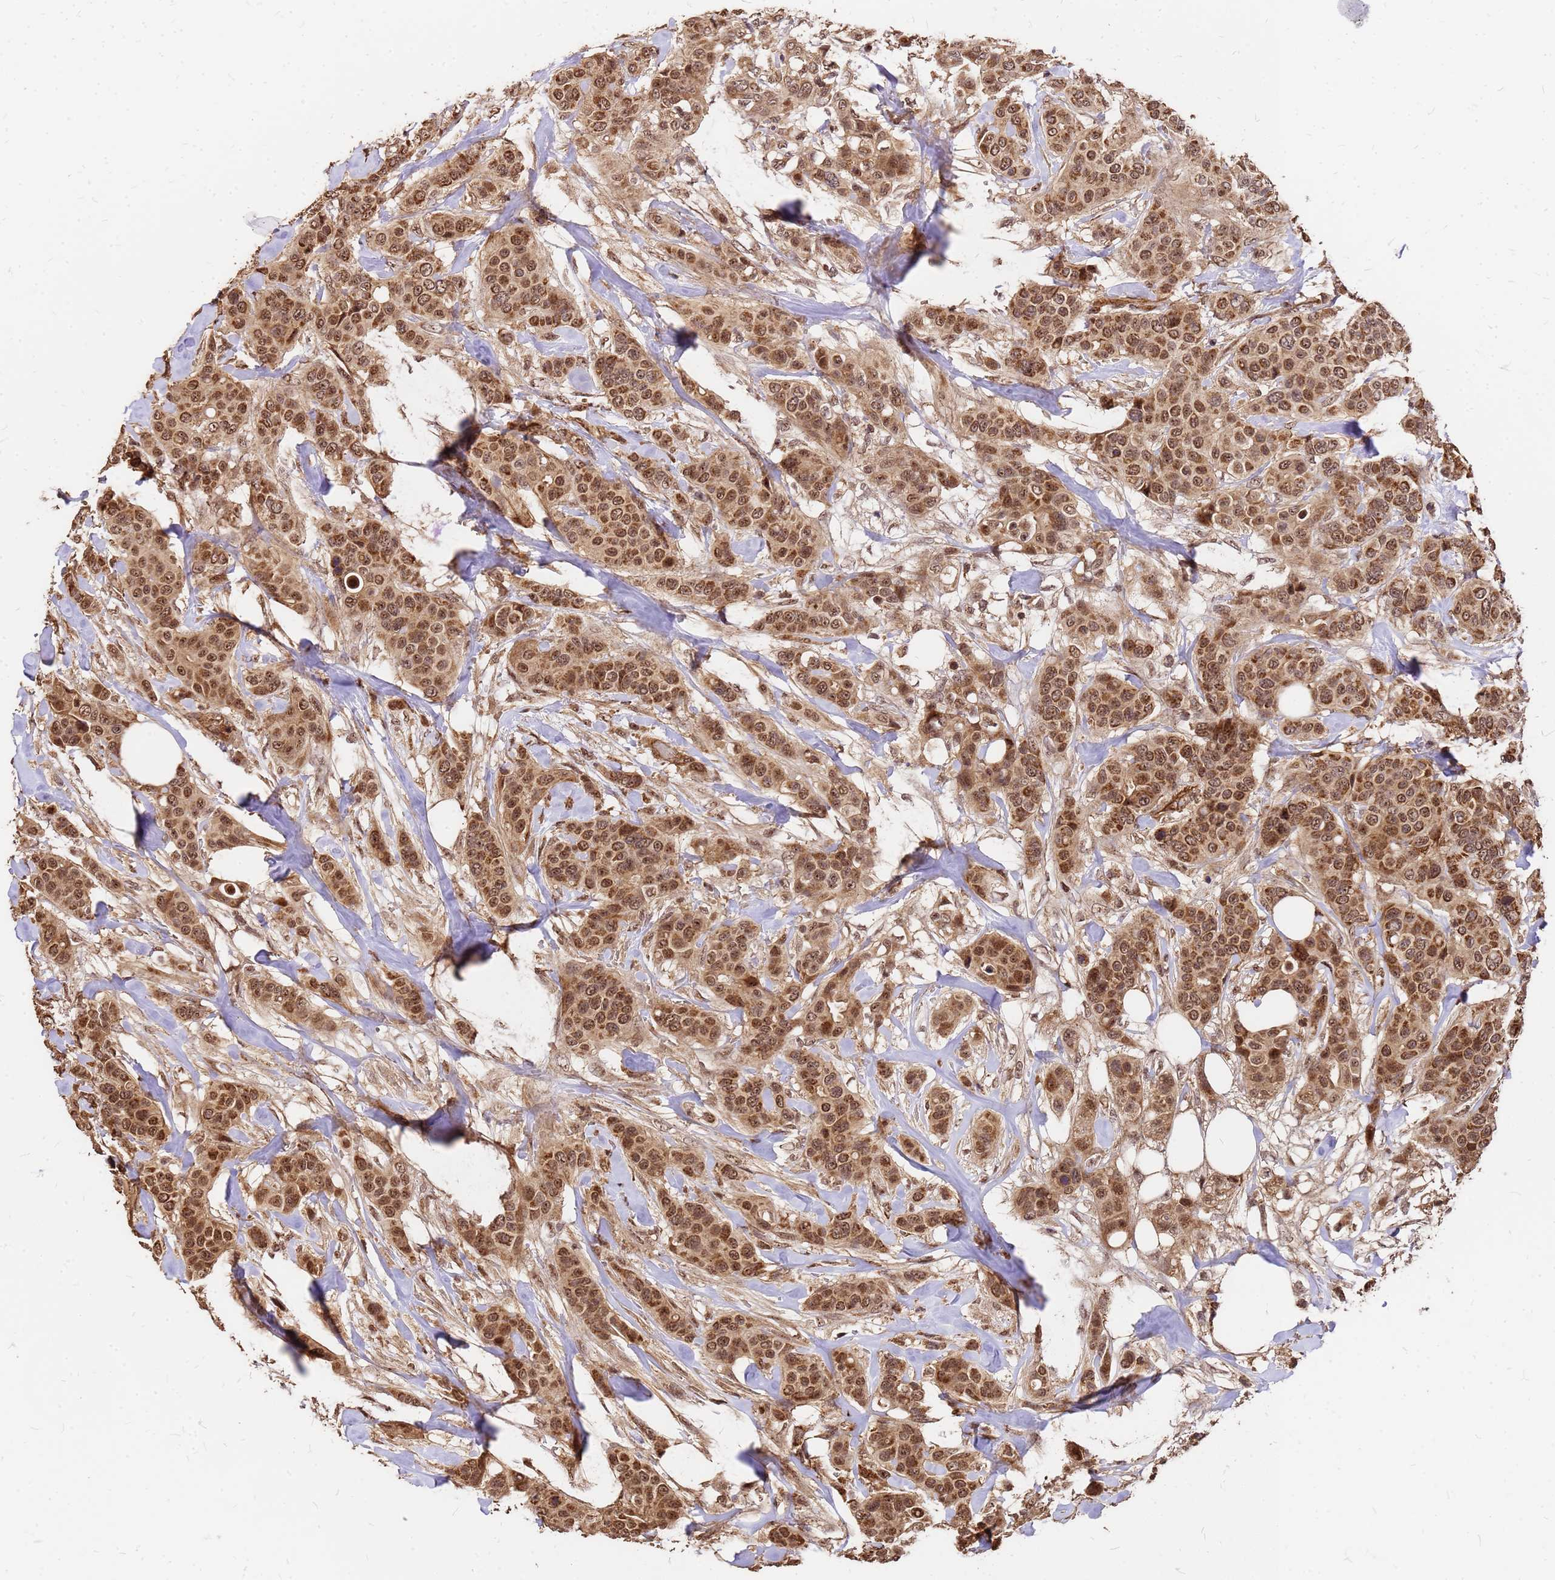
{"staining": {"intensity": "moderate", "quantity": ">75%", "location": "cytoplasmic/membranous,nuclear"}, "tissue": "breast cancer", "cell_type": "Tumor cells", "image_type": "cancer", "snomed": [{"axis": "morphology", "description": "Lobular carcinoma"}, {"axis": "topography", "description": "Breast"}], "caption": "Brown immunohistochemical staining in lobular carcinoma (breast) reveals moderate cytoplasmic/membranous and nuclear expression in about >75% of tumor cells.", "gene": "GPATCH8", "patient": {"sex": "female", "age": 51}}